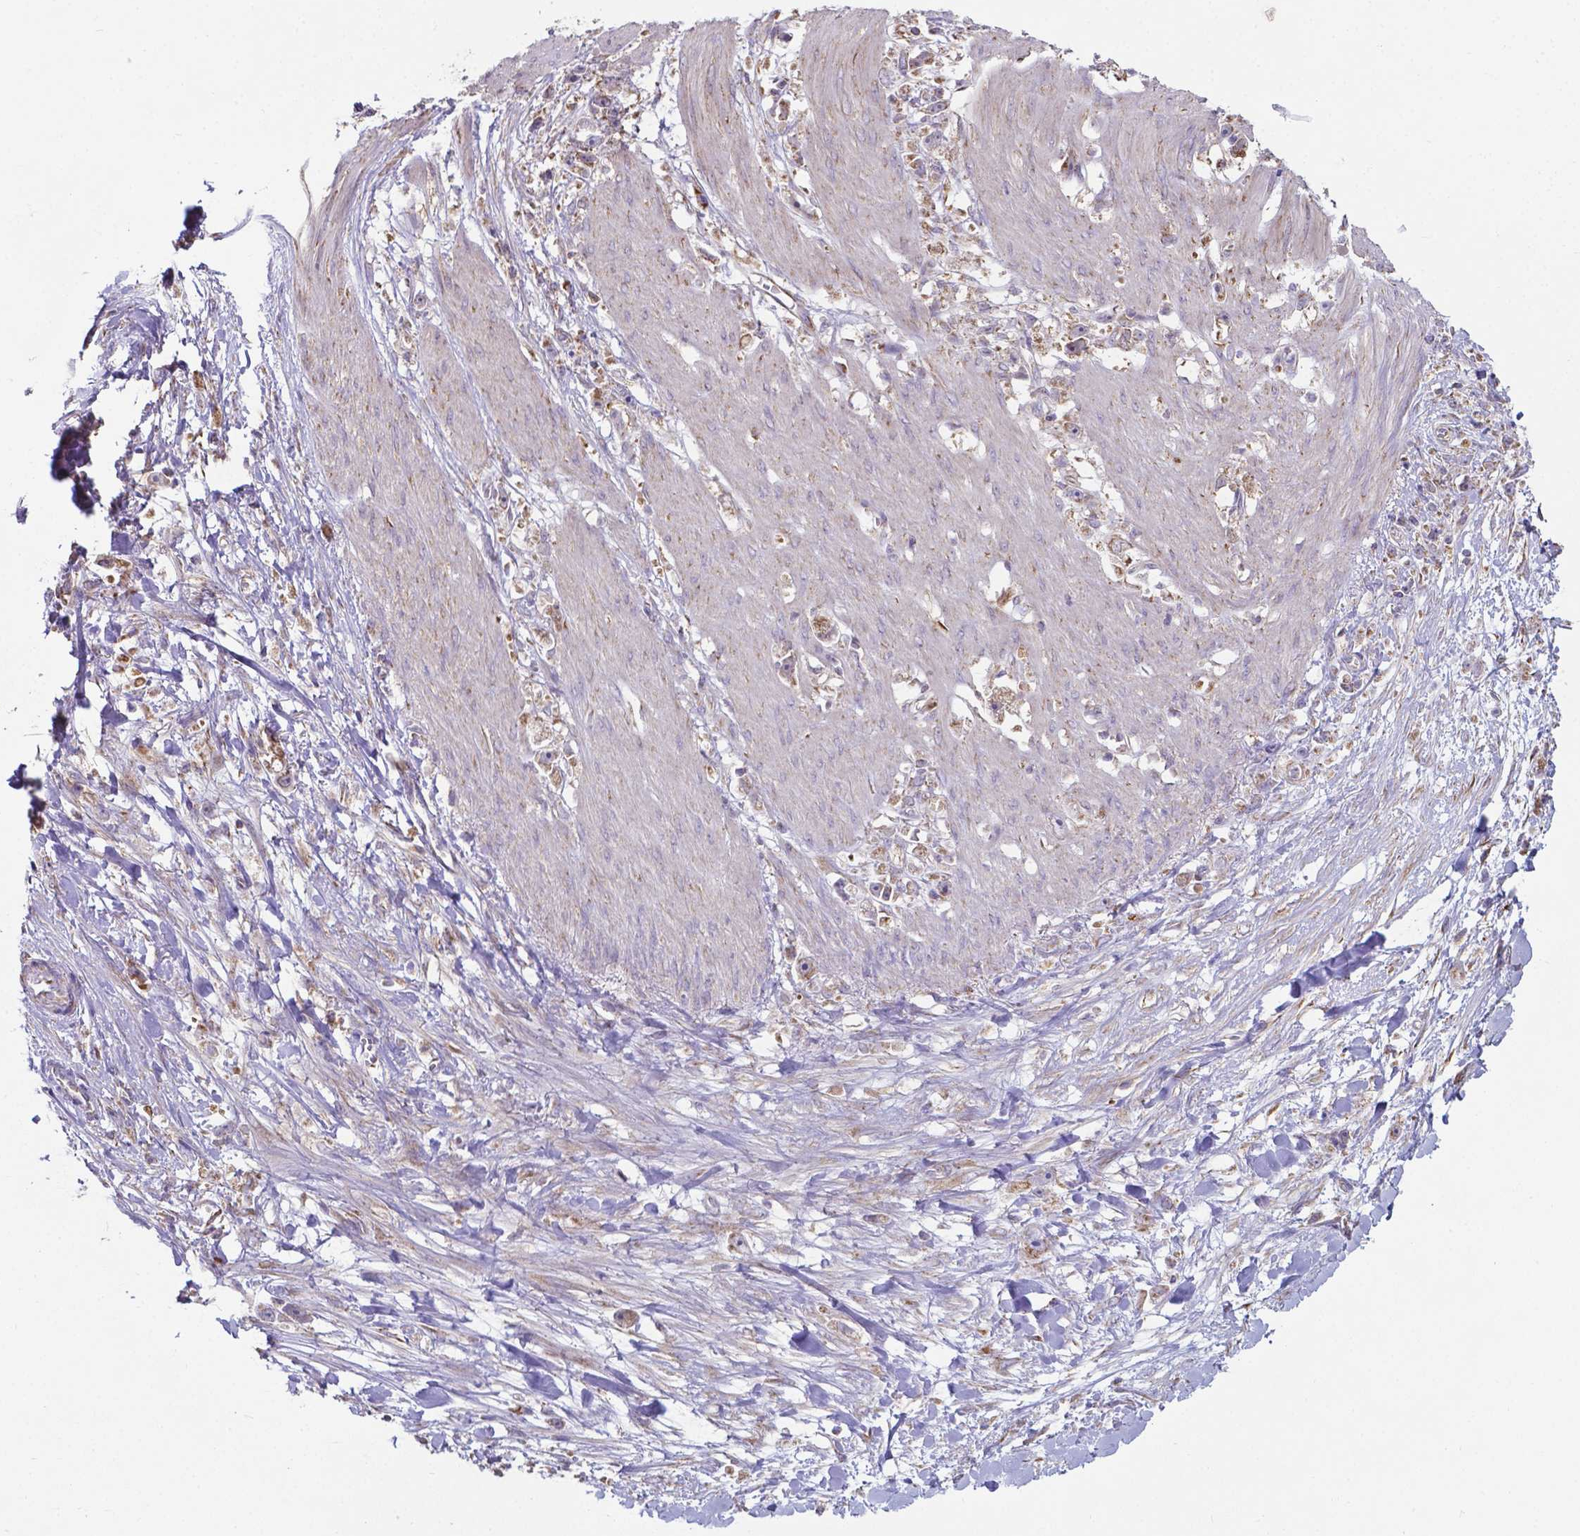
{"staining": {"intensity": "moderate", "quantity": ">75%", "location": "cytoplasmic/membranous"}, "tissue": "stomach cancer", "cell_type": "Tumor cells", "image_type": "cancer", "snomed": [{"axis": "morphology", "description": "Adenocarcinoma, NOS"}, {"axis": "topography", "description": "Stomach"}], "caption": "Immunohistochemistry (IHC) (DAB) staining of human stomach cancer (adenocarcinoma) shows moderate cytoplasmic/membranous protein positivity in approximately >75% of tumor cells.", "gene": "FAM114A1", "patient": {"sex": "female", "age": 59}}